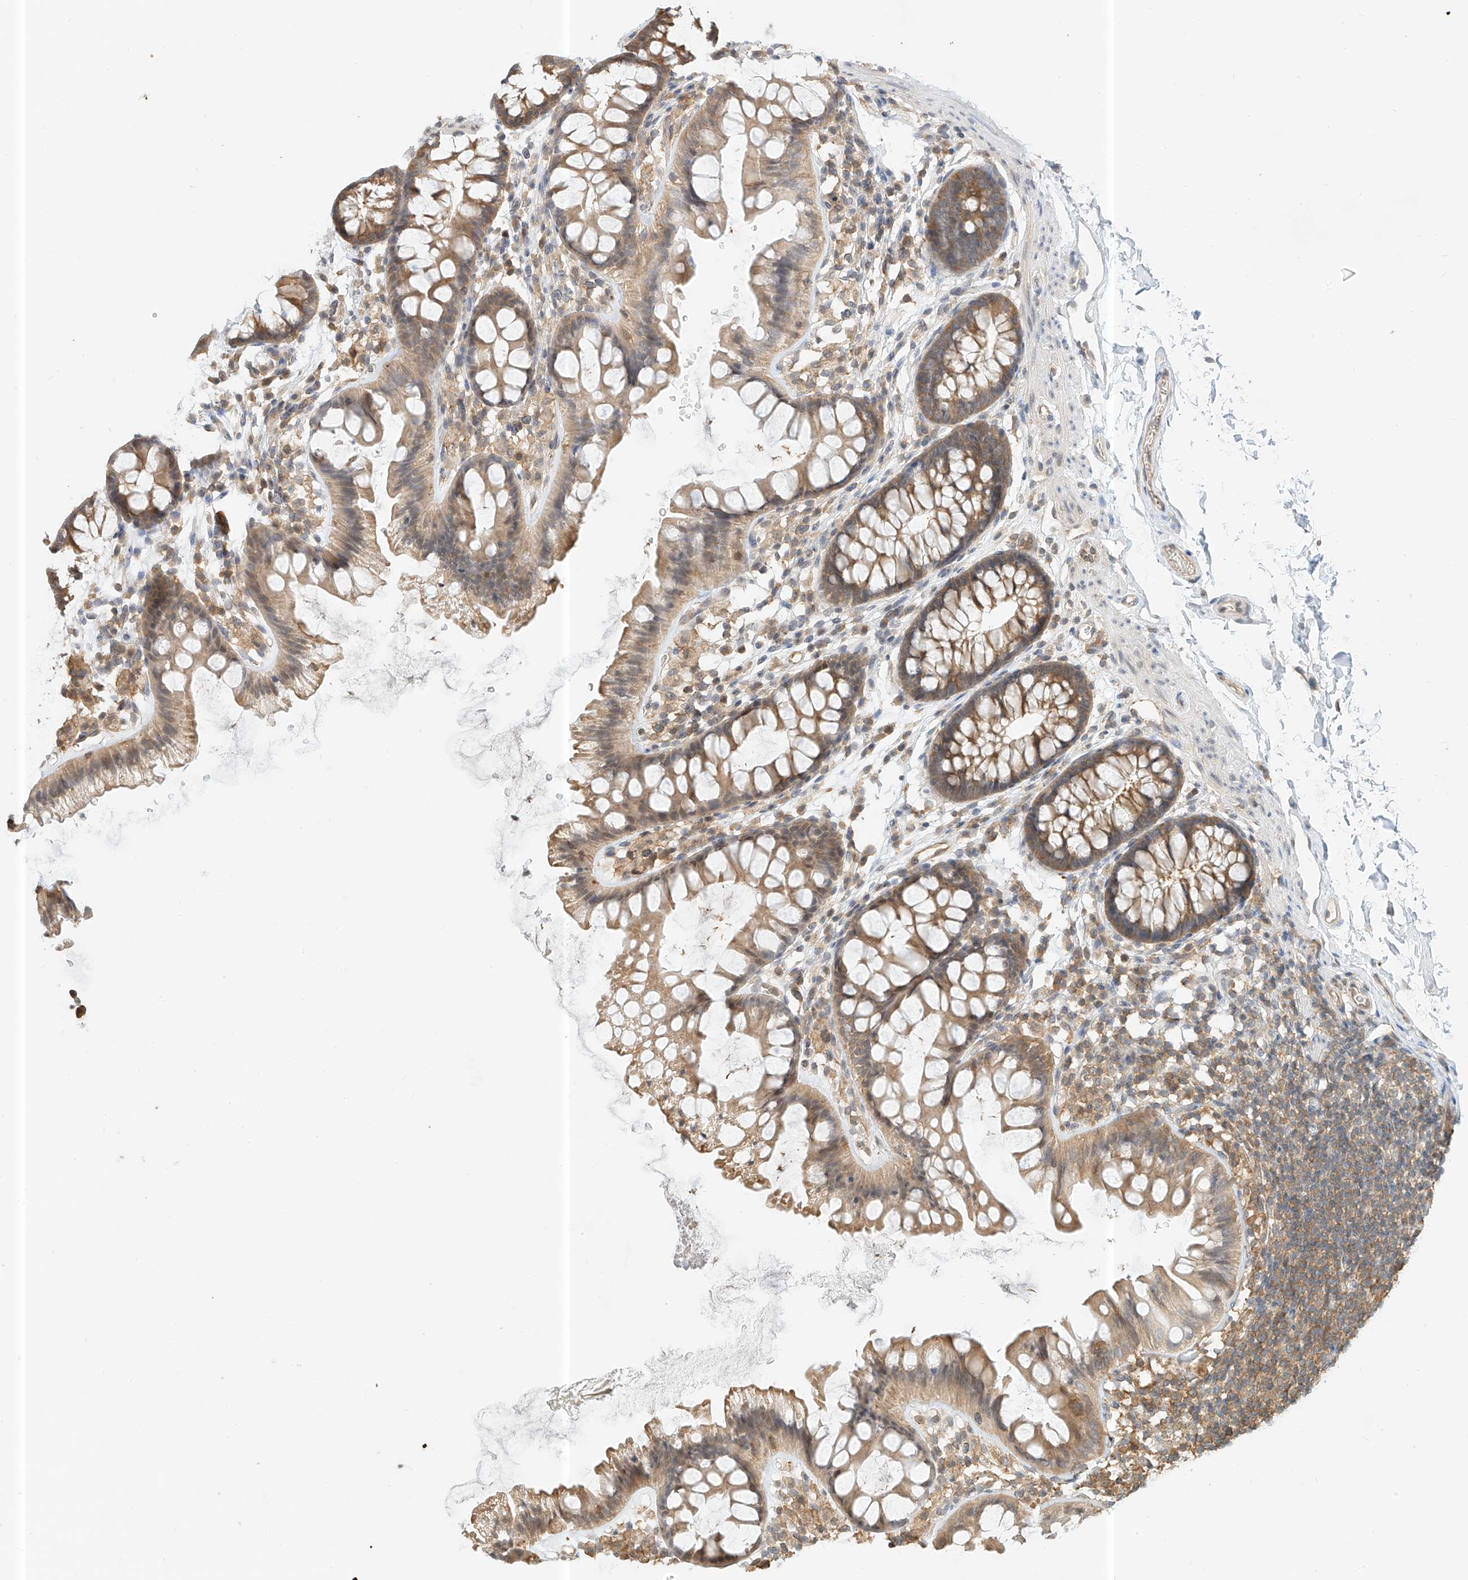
{"staining": {"intensity": "weak", "quantity": ">75%", "location": "cytoplasmic/membranous"}, "tissue": "colon", "cell_type": "Endothelial cells", "image_type": "normal", "snomed": [{"axis": "morphology", "description": "Normal tissue, NOS"}, {"axis": "topography", "description": "Colon"}], "caption": "A brown stain shows weak cytoplasmic/membranous positivity of a protein in endothelial cells of benign colon.", "gene": "PPA2", "patient": {"sex": "female", "age": 62}}